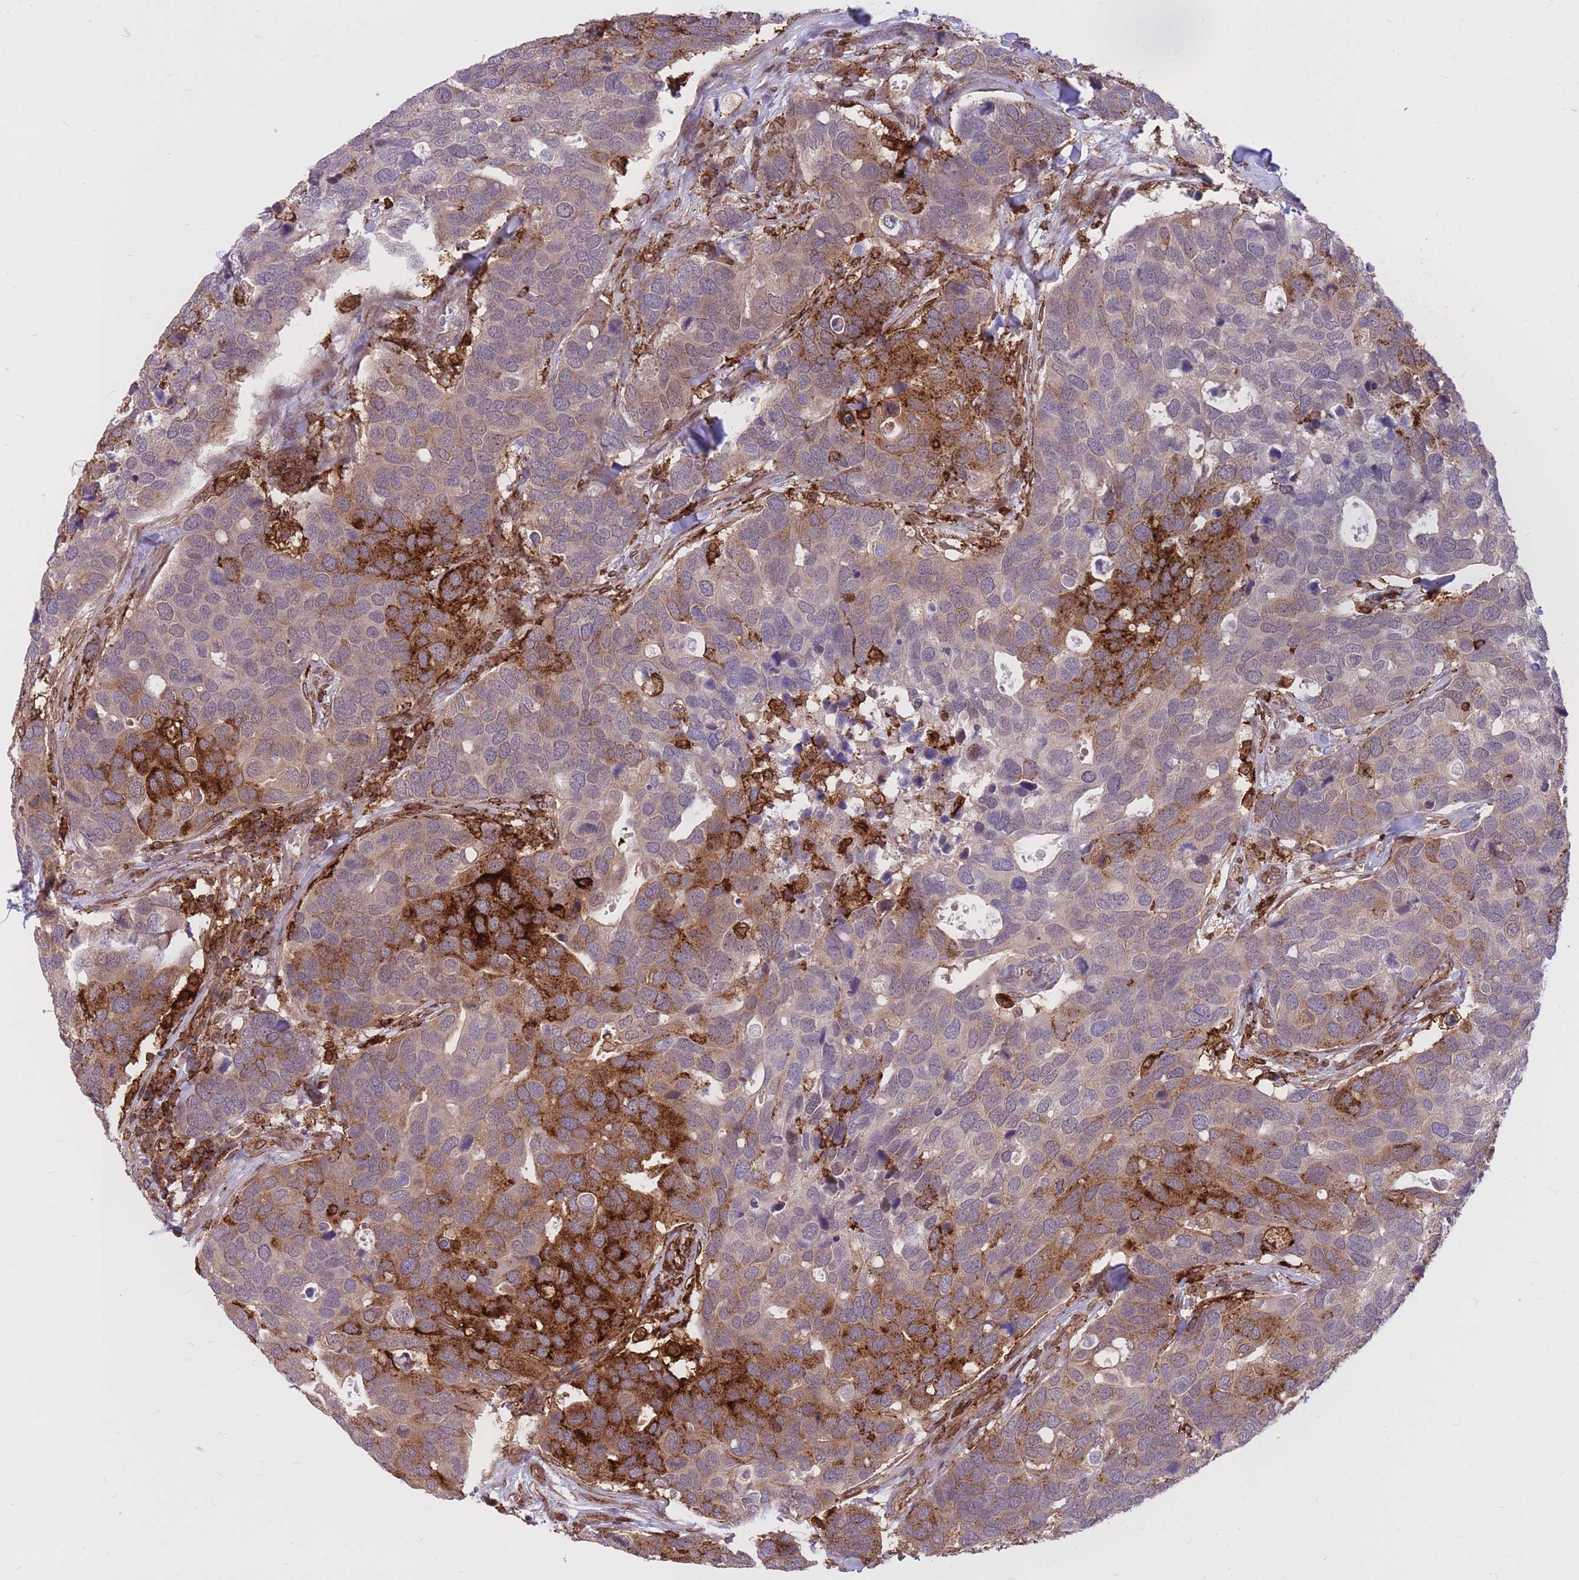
{"staining": {"intensity": "strong", "quantity": "25%-75%", "location": "cytoplasmic/membranous"}, "tissue": "breast cancer", "cell_type": "Tumor cells", "image_type": "cancer", "snomed": [{"axis": "morphology", "description": "Duct carcinoma"}, {"axis": "topography", "description": "Breast"}], "caption": "Protein expression analysis of human breast cancer reveals strong cytoplasmic/membranous staining in about 25%-75% of tumor cells.", "gene": "TCF20", "patient": {"sex": "female", "age": 83}}